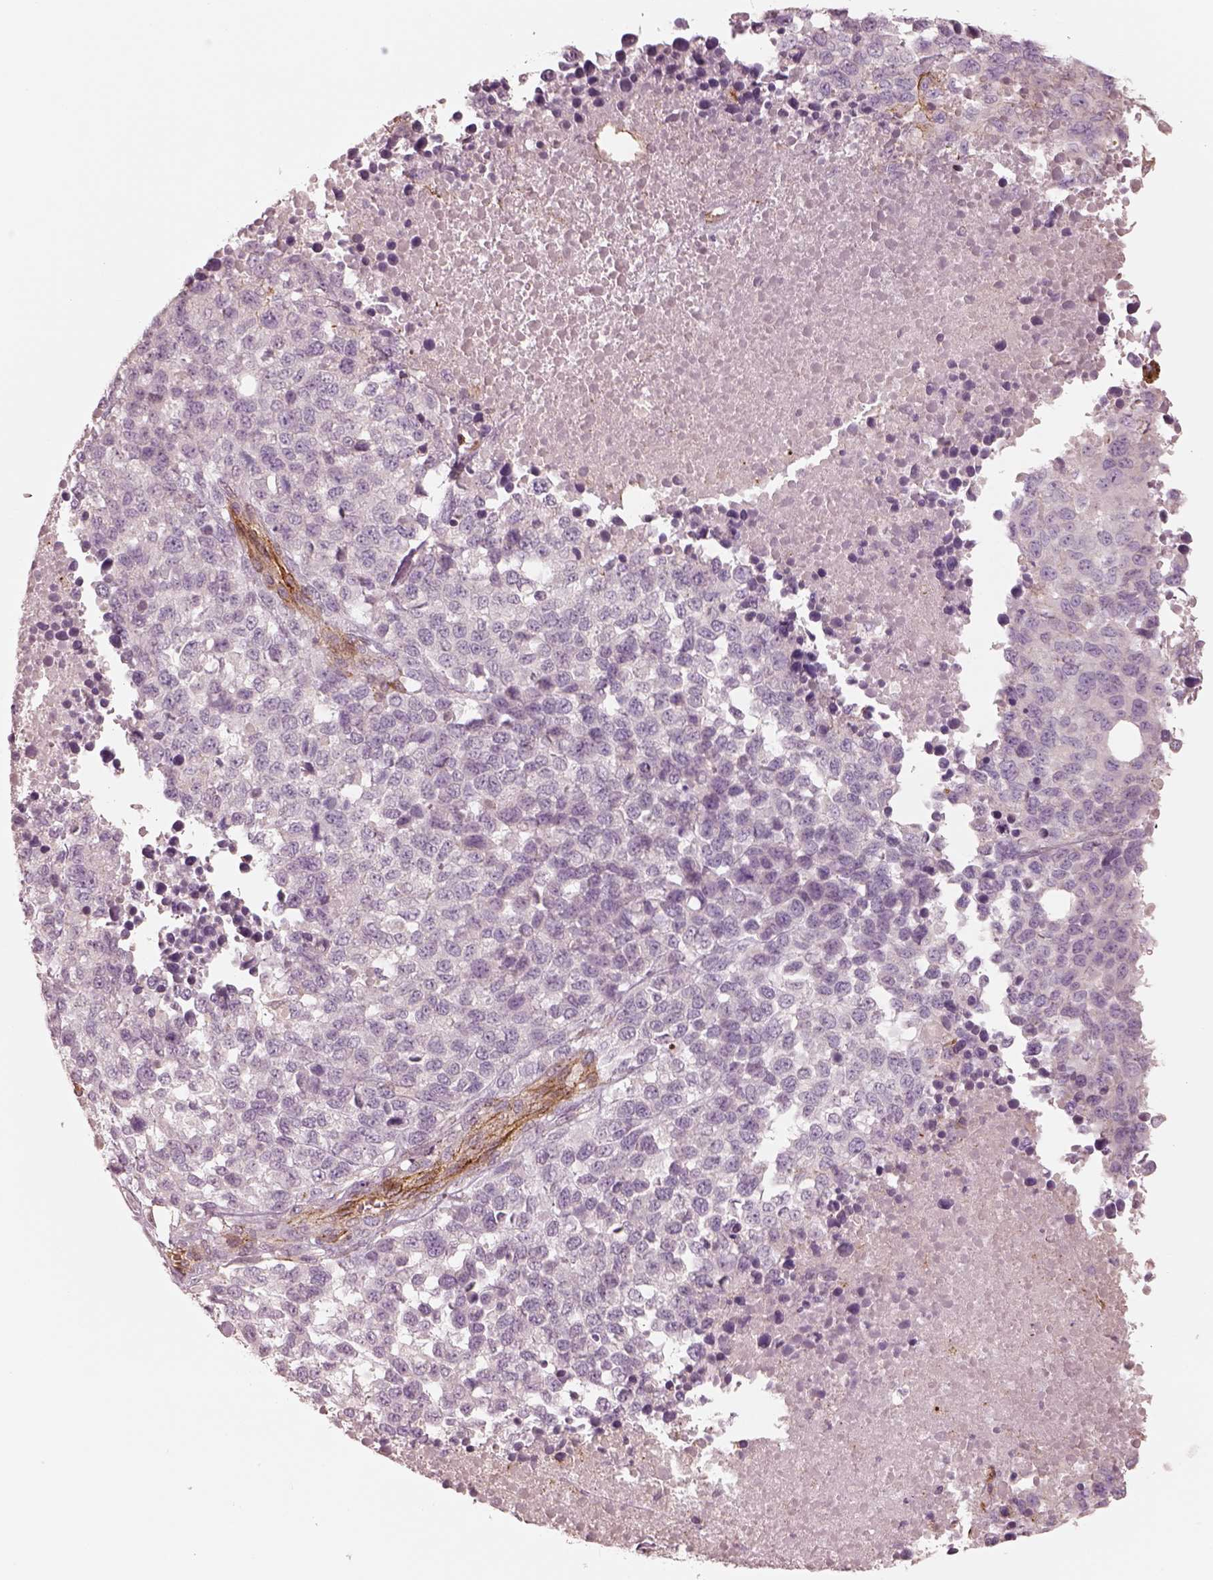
{"staining": {"intensity": "negative", "quantity": "none", "location": "none"}, "tissue": "melanoma", "cell_type": "Tumor cells", "image_type": "cancer", "snomed": [{"axis": "morphology", "description": "Malignant melanoma, Metastatic site"}, {"axis": "topography", "description": "Skin"}], "caption": "Image shows no protein staining in tumor cells of melanoma tissue.", "gene": "CRYM", "patient": {"sex": "male", "age": 84}}